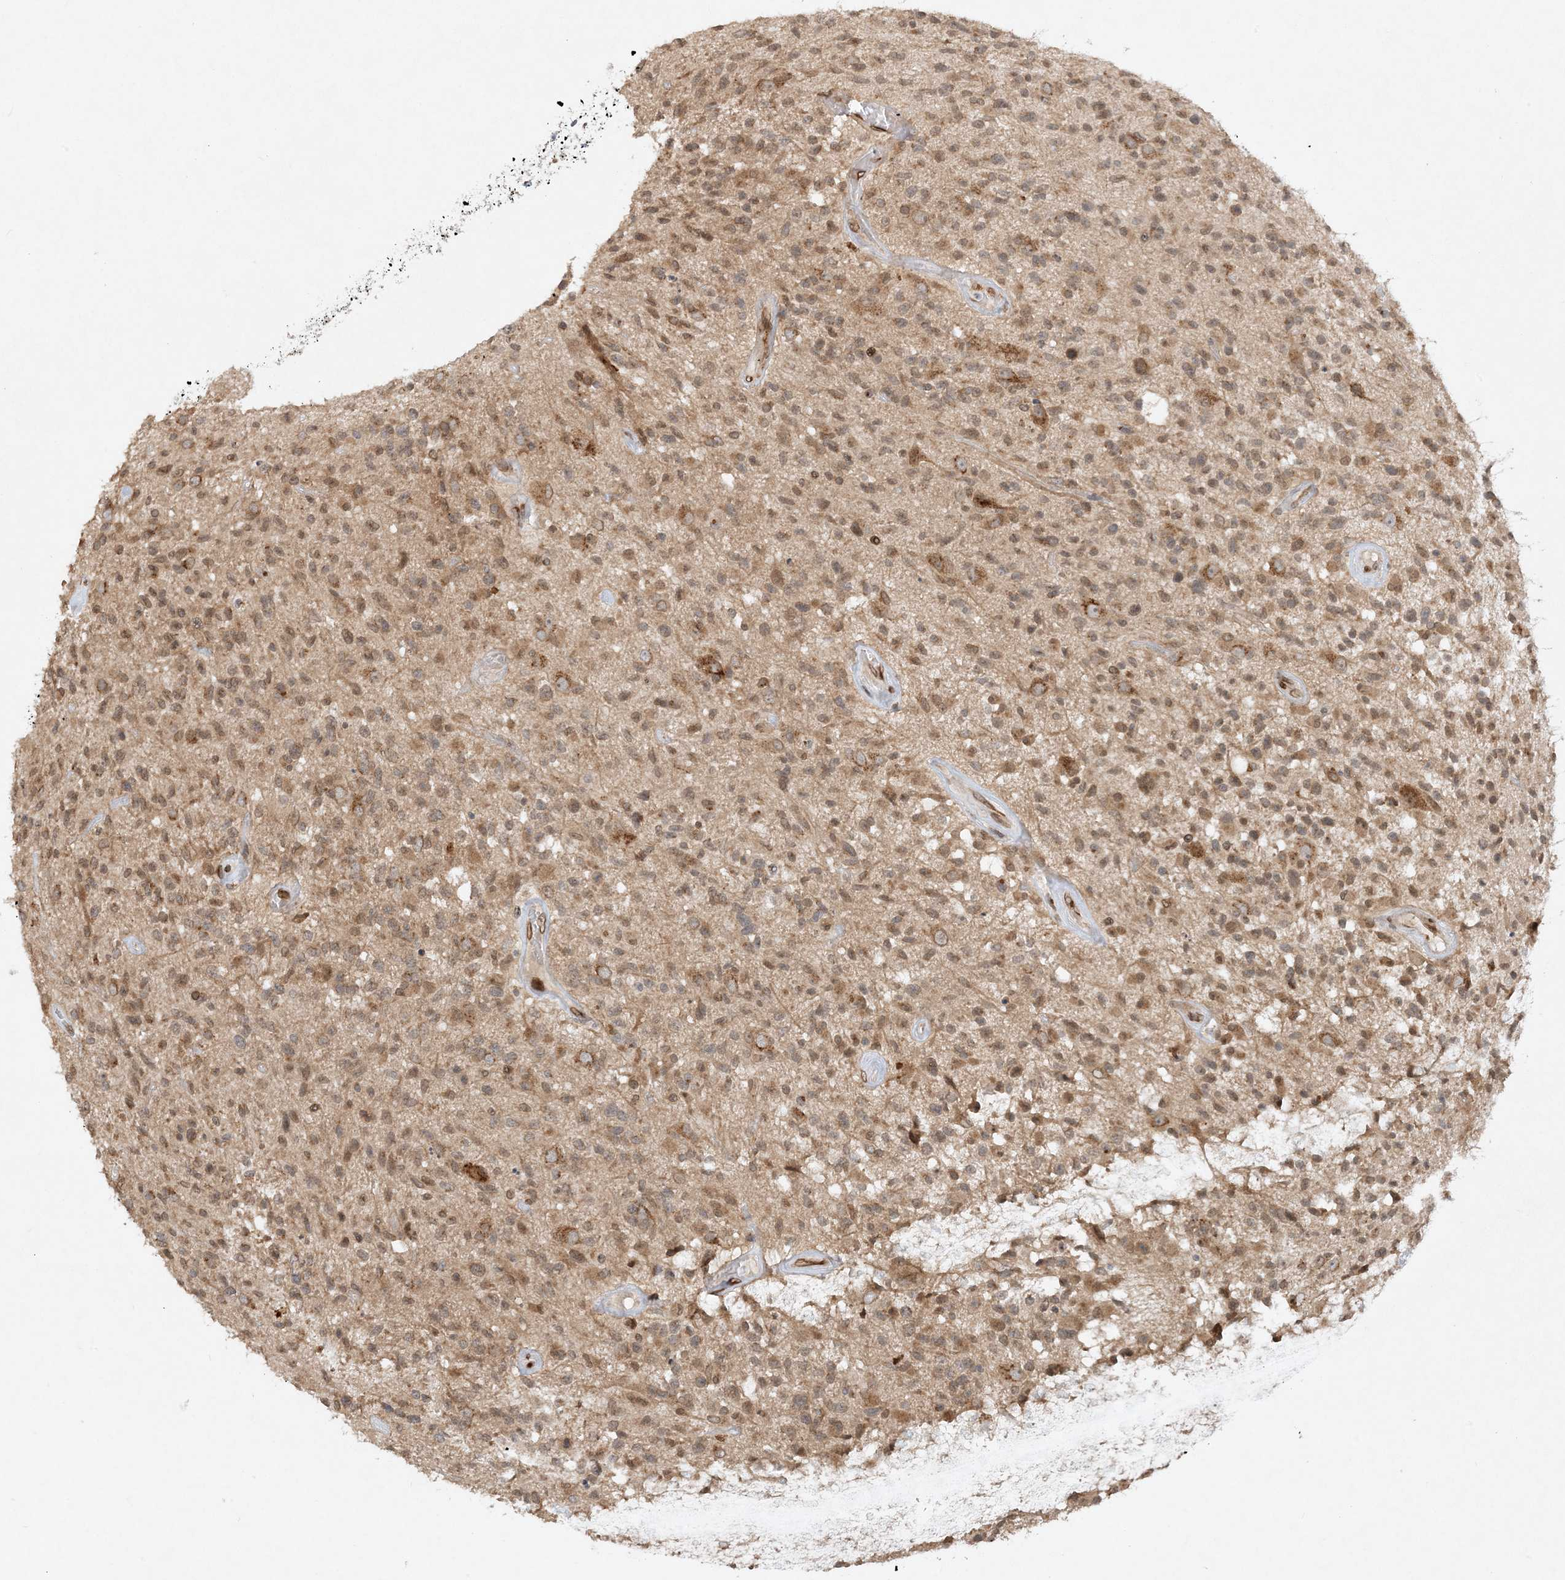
{"staining": {"intensity": "weak", "quantity": ">75%", "location": "cytoplasmic/membranous,nuclear"}, "tissue": "glioma", "cell_type": "Tumor cells", "image_type": "cancer", "snomed": [{"axis": "morphology", "description": "Glioma, malignant, High grade"}, {"axis": "morphology", "description": "Glioblastoma, NOS"}, {"axis": "topography", "description": "Brain"}], "caption": "A brown stain labels weak cytoplasmic/membranous and nuclear staining of a protein in high-grade glioma (malignant) tumor cells.", "gene": "SLC35A2", "patient": {"sex": "male", "age": 60}}